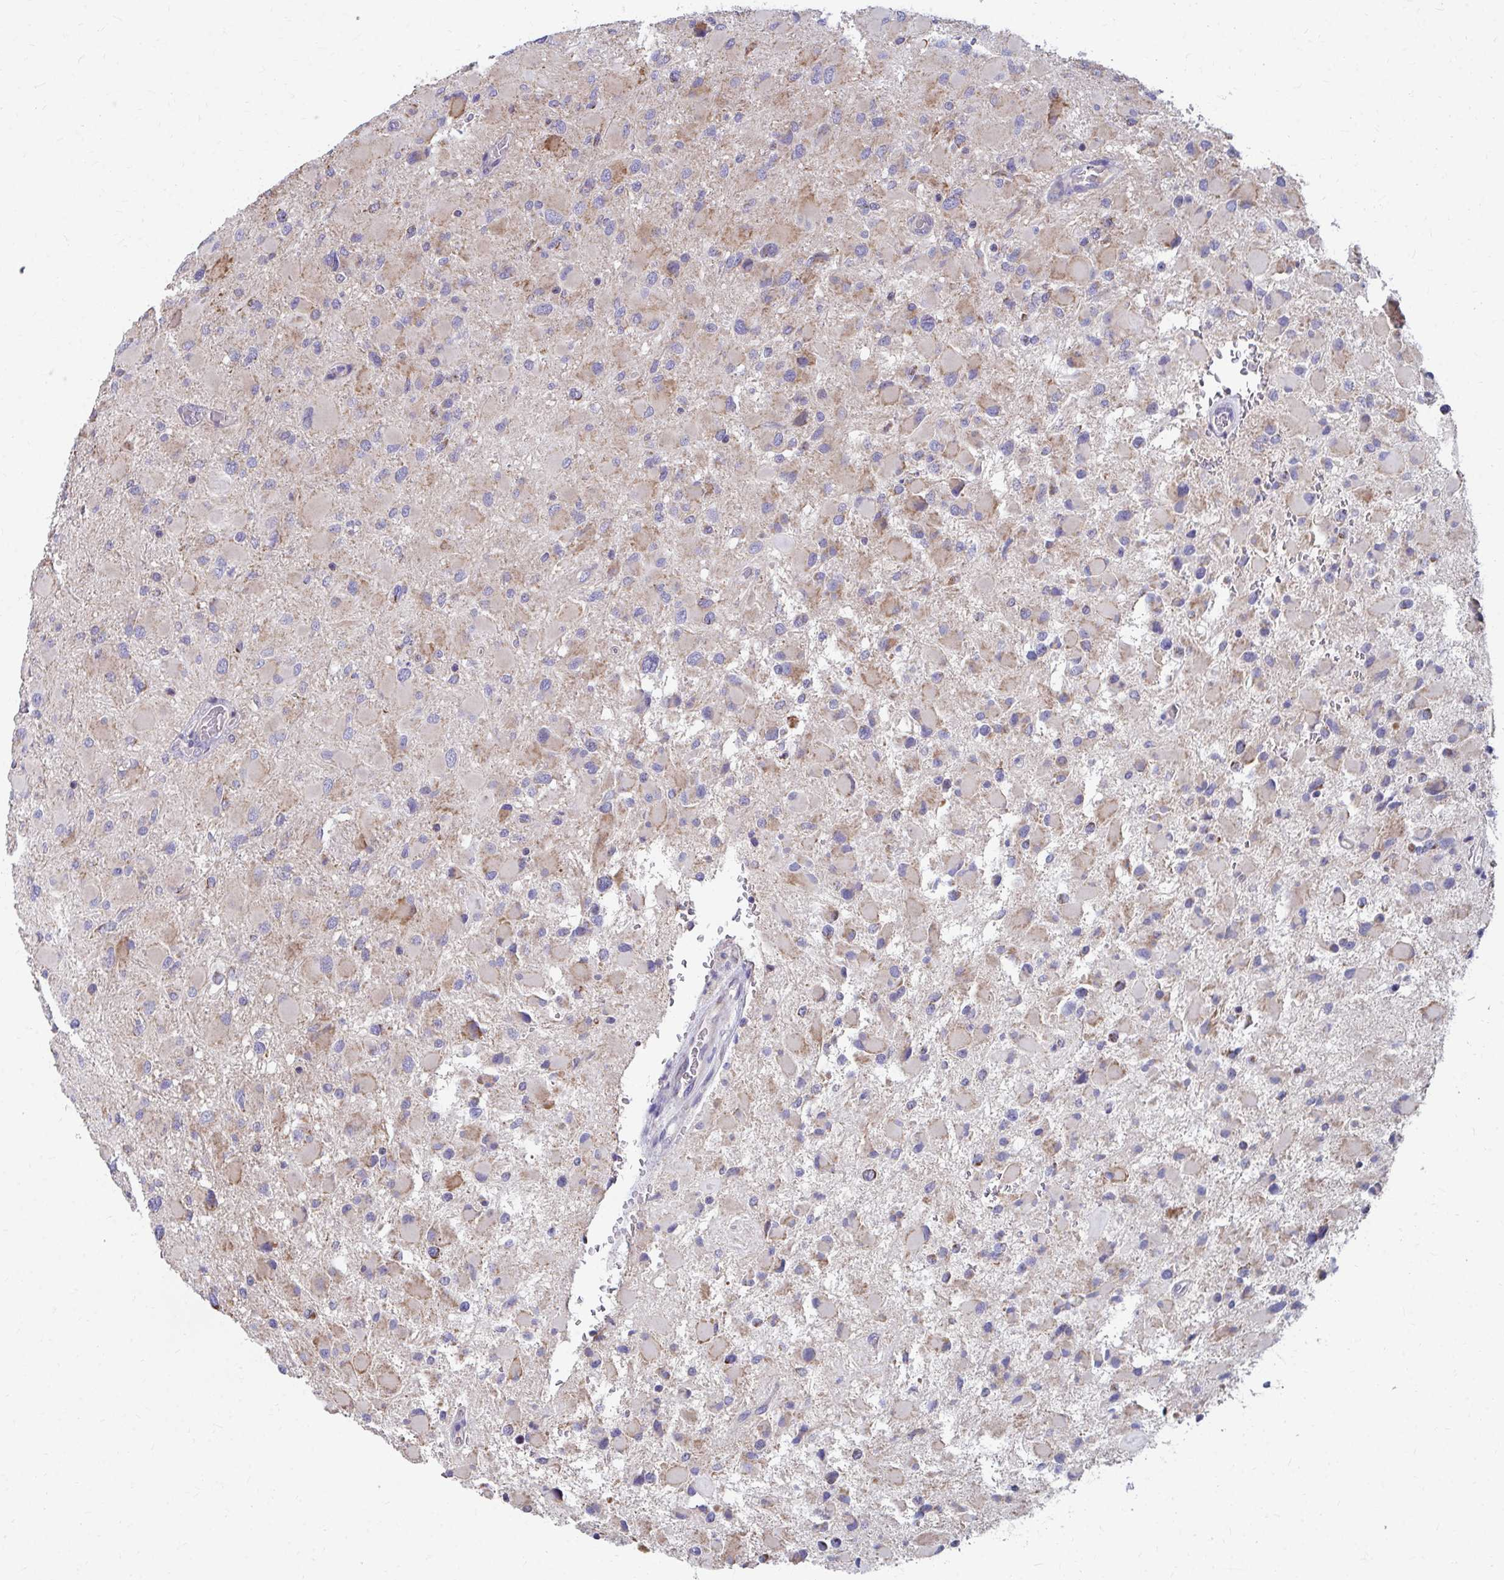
{"staining": {"intensity": "moderate", "quantity": "<25%", "location": "cytoplasmic/membranous"}, "tissue": "glioma", "cell_type": "Tumor cells", "image_type": "cancer", "snomed": [{"axis": "morphology", "description": "Glioma, malignant, High grade"}, {"axis": "topography", "description": "Cerebral cortex"}], "caption": "Tumor cells demonstrate moderate cytoplasmic/membranous staining in approximately <25% of cells in high-grade glioma (malignant).", "gene": "RCC1L", "patient": {"sex": "female", "age": 36}}